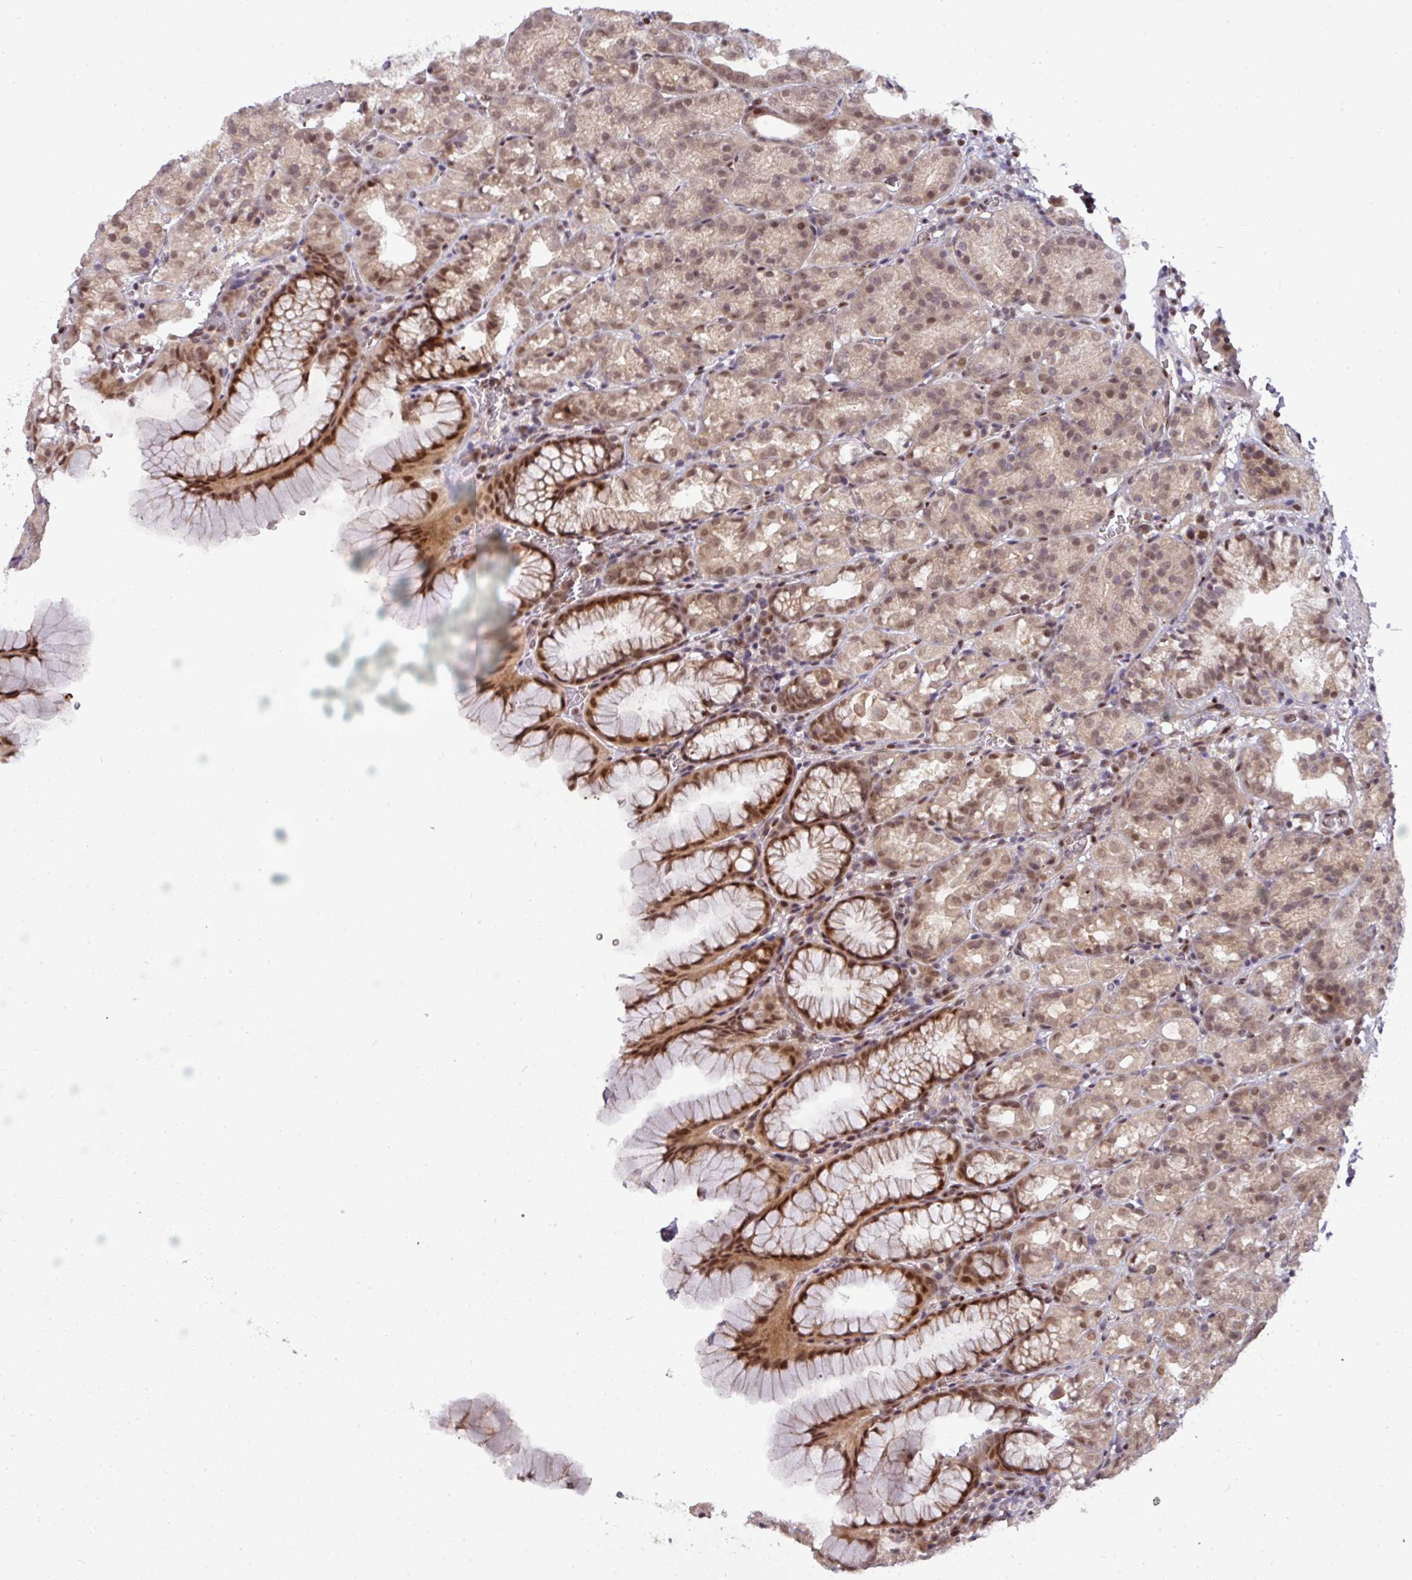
{"staining": {"intensity": "moderate", "quantity": "25%-75%", "location": "nuclear"}, "tissue": "stomach", "cell_type": "Glandular cells", "image_type": "normal", "snomed": [{"axis": "morphology", "description": "Normal tissue, NOS"}, {"axis": "topography", "description": "Stomach, upper"}], "caption": "Stomach stained with DAB immunohistochemistry shows medium levels of moderate nuclear expression in approximately 25%-75% of glandular cells. (DAB (3,3'-diaminobenzidine) IHC, brown staining for protein, blue staining for nuclei).", "gene": "CIC", "patient": {"sex": "female", "age": 81}}